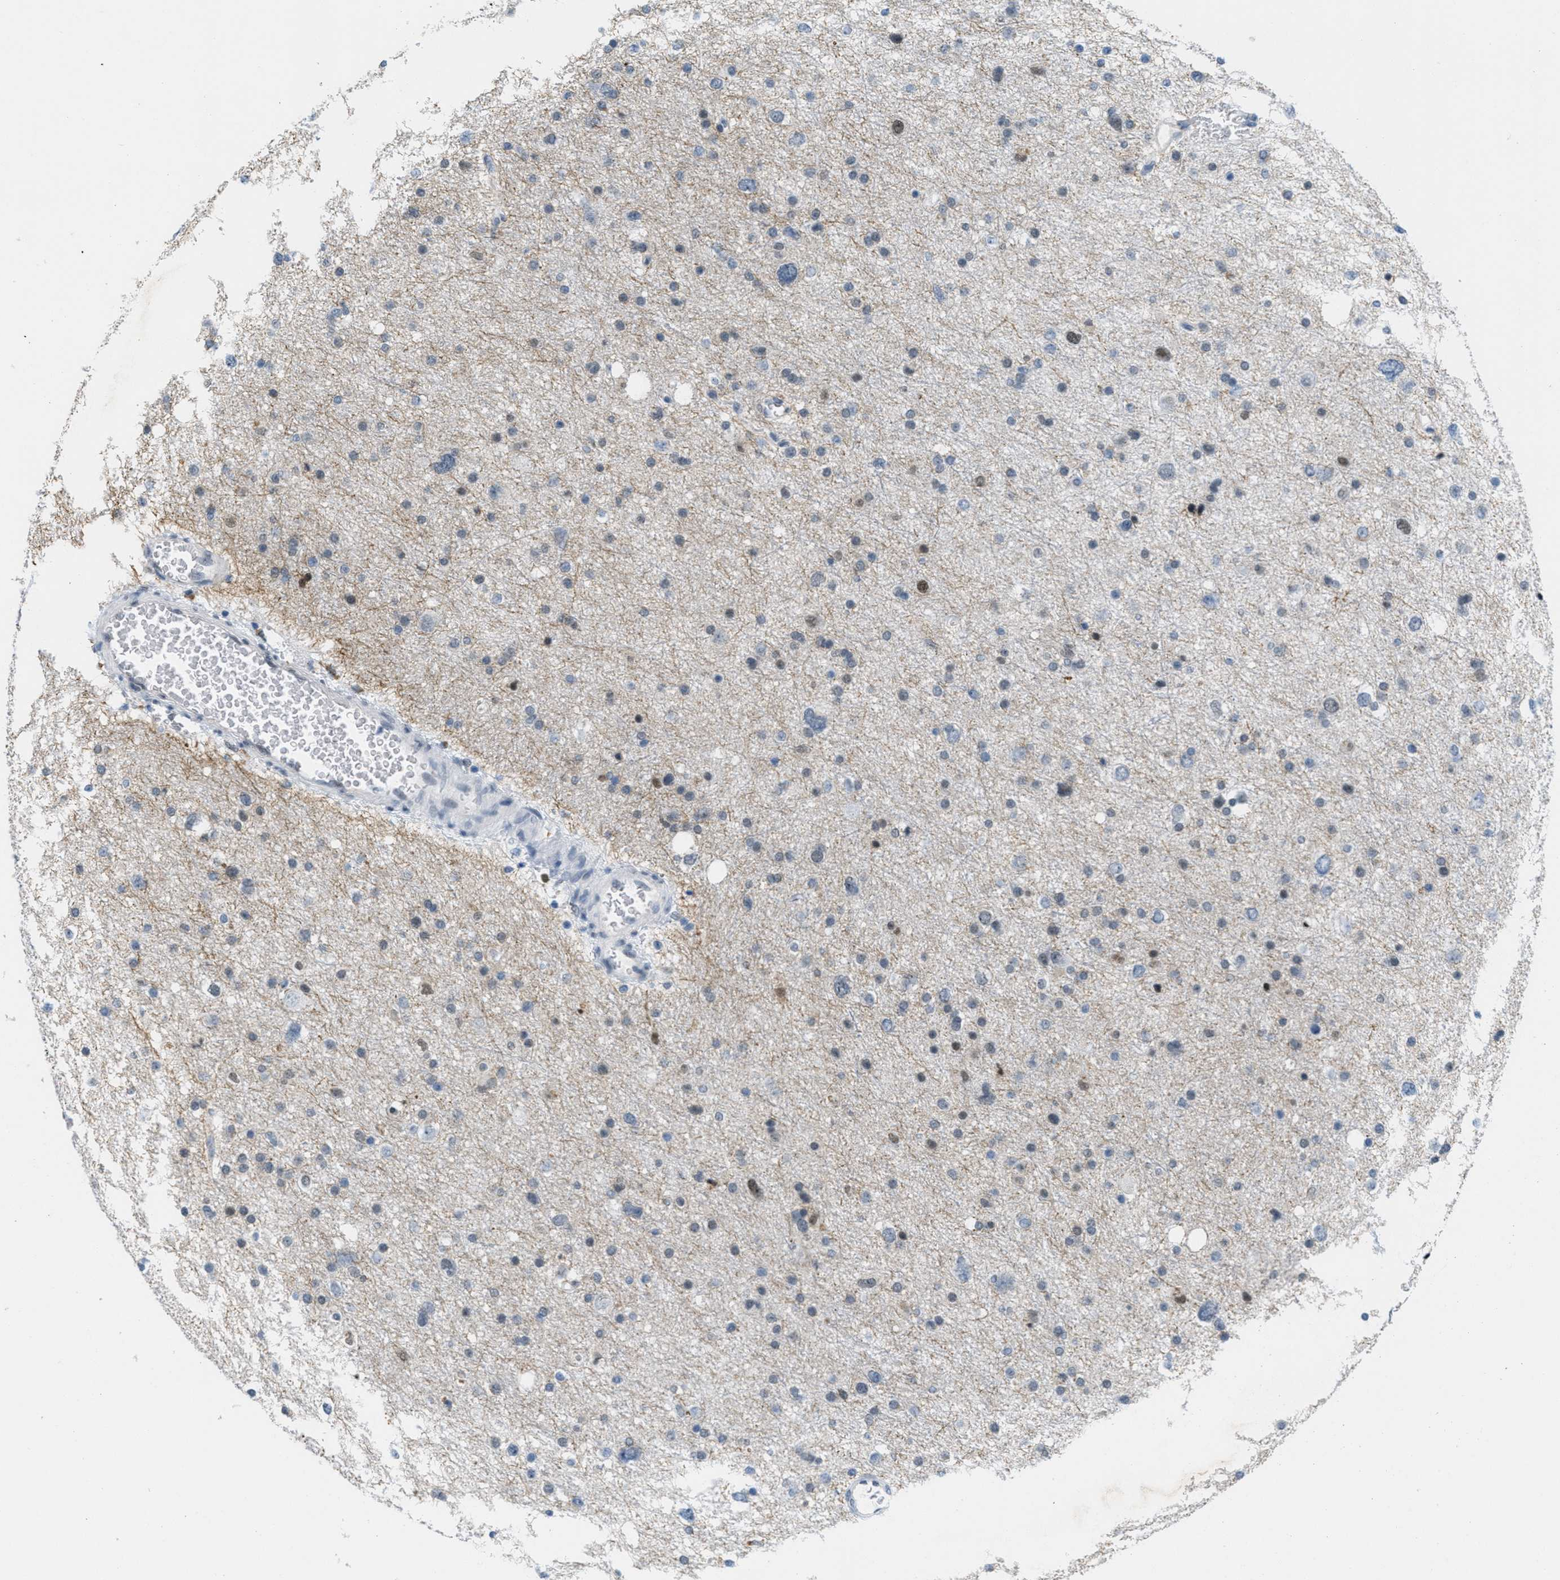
{"staining": {"intensity": "moderate", "quantity": "<25%", "location": "nuclear"}, "tissue": "glioma", "cell_type": "Tumor cells", "image_type": "cancer", "snomed": [{"axis": "morphology", "description": "Glioma, malignant, Low grade"}, {"axis": "topography", "description": "Brain"}], "caption": "A high-resolution image shows IHC staining of low-grade glioma (malignant), which demonstrates moderate nuclear expression in approximately <25% of tumor cells. The staining is performed using DAB (3,3'-diaminobenzidine) brown chromogen to label protein expression. The nuclei are counter-stained blue using hematoxylin.", "gene": "HS3ST2", "patient": {"sex": "female", "age": 37}}